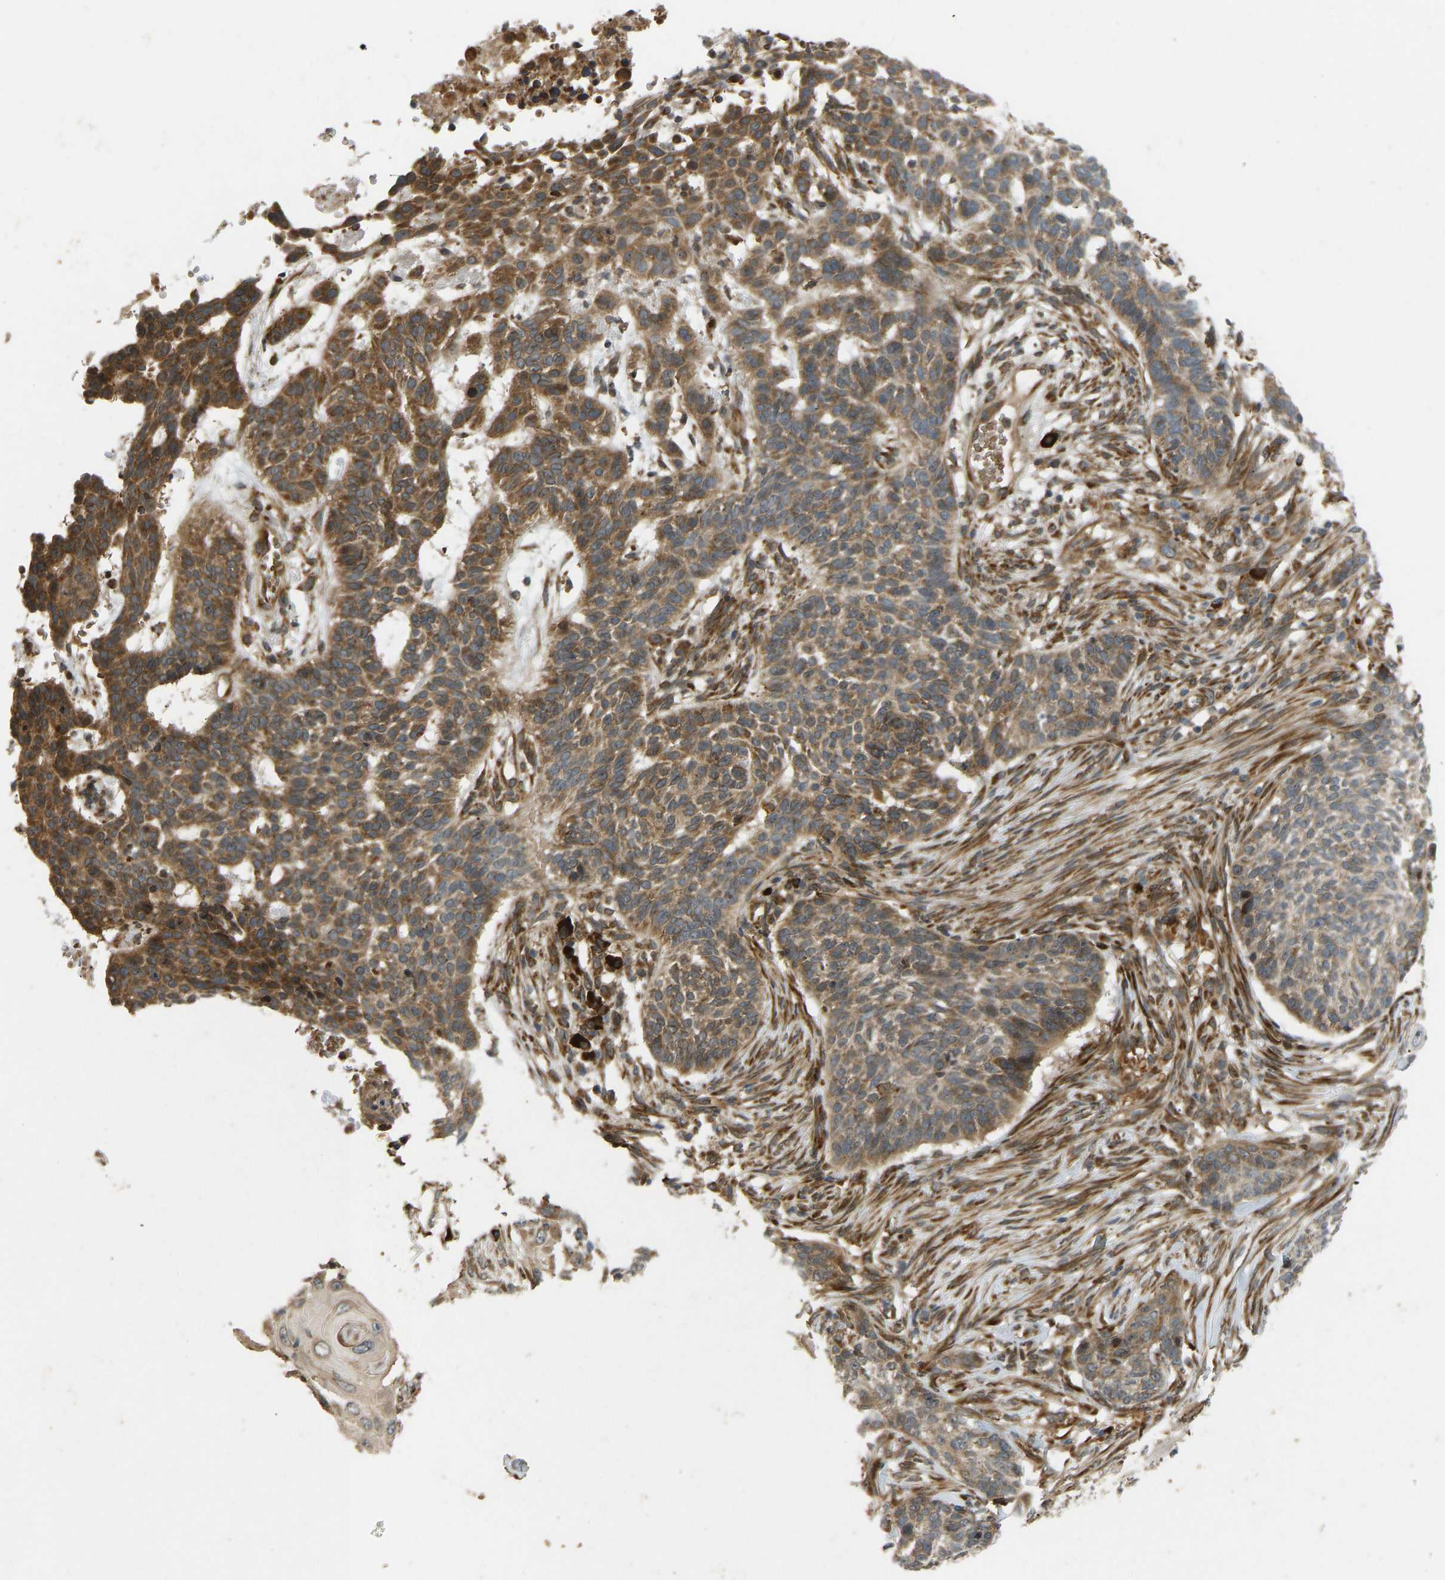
{"staining": {"intensity": "moderate", "quantity": ">75%", "location": "cytoplasmic/membranous"}, "tissue": "skin cancer", "cell_type": "Tumor cells", "image_type": "cancer", "snomed": [{"axis": "morphology", "description": "Basal cell carcinoma"}, {"axis": "topography", "description": "Skin"}], "caption": "Immunohistochemical staining of human skin basal cell carcinoma demonstrates moderate cytoplasmic/membranous protein positivity in approximately >75% of tumor cells.", "gene": "RPN2", "patient": {"sex": "male", "age": 85}}